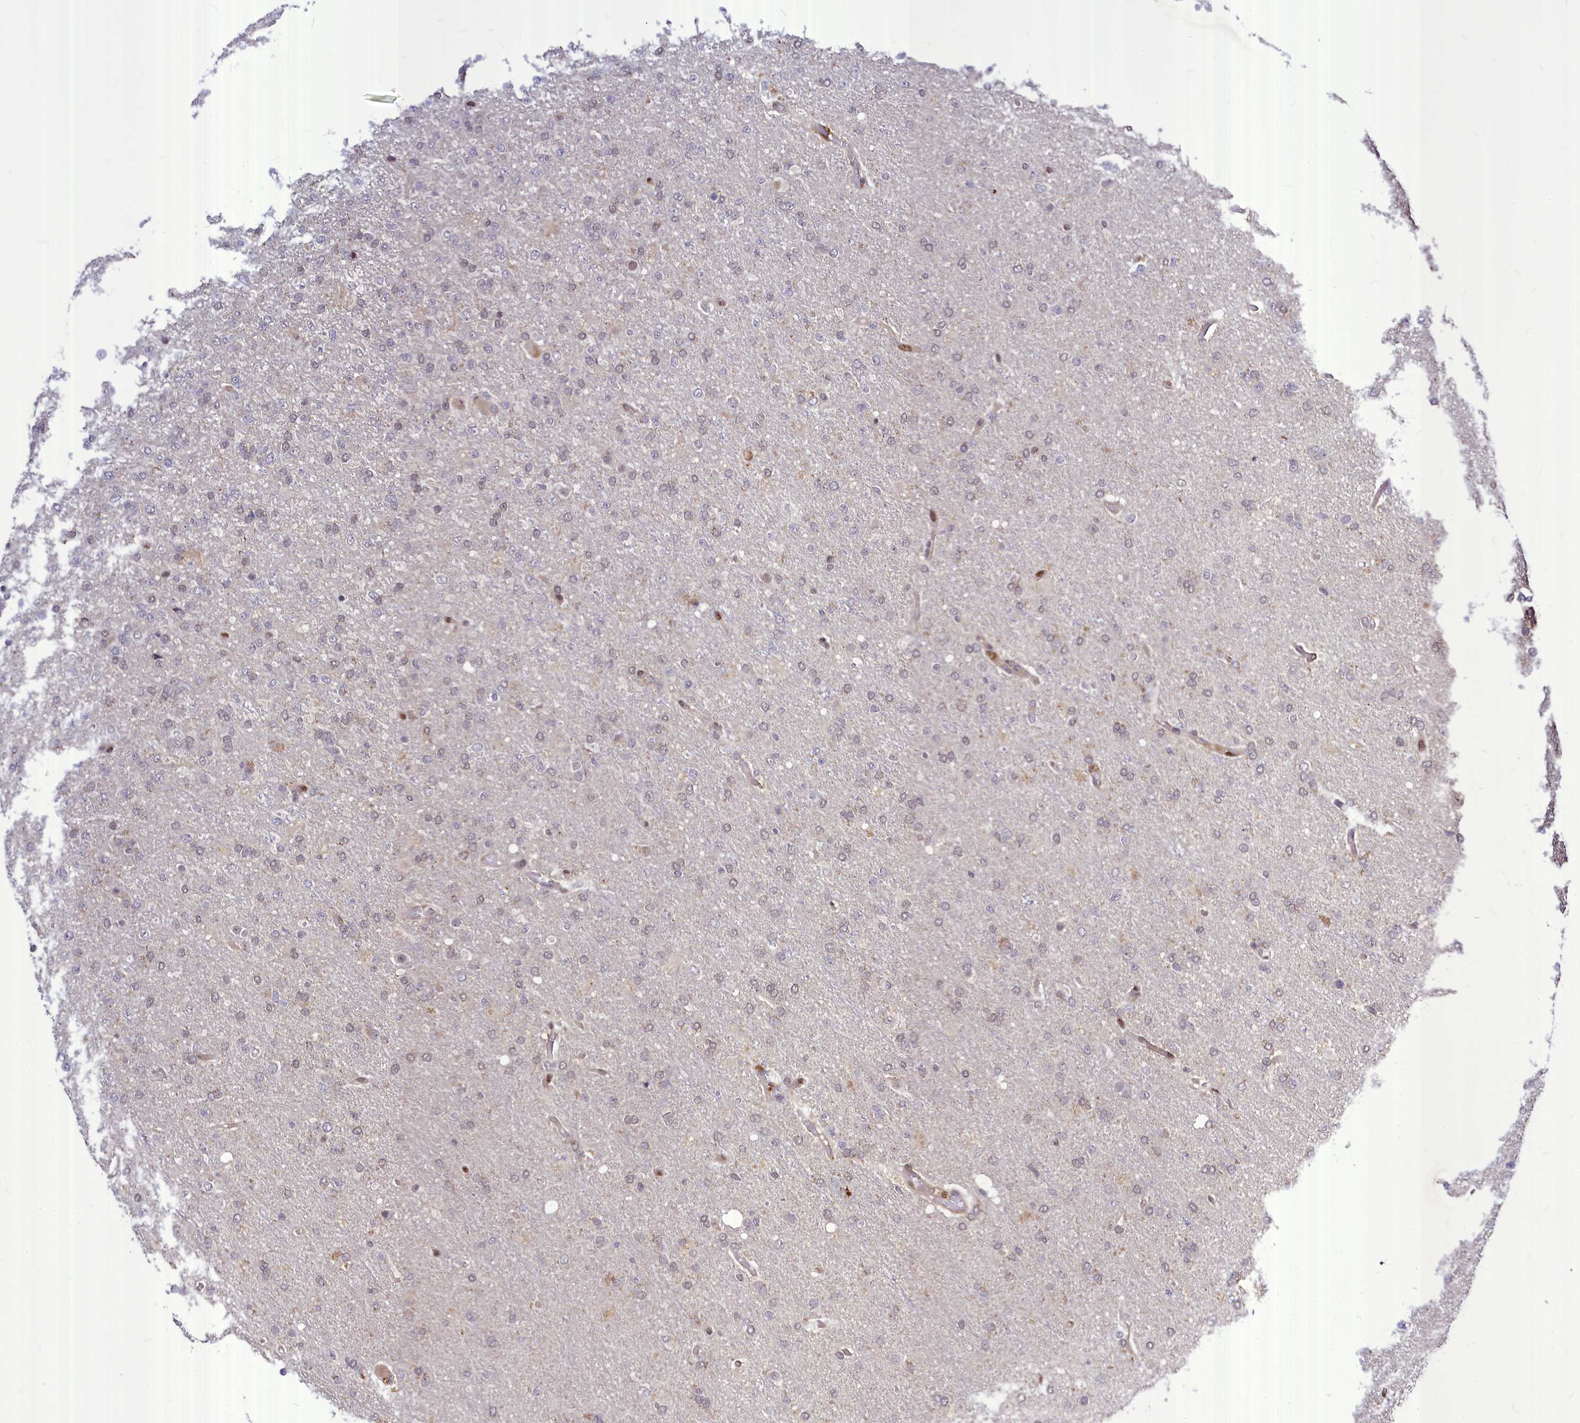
{"staining": {"intensity": "weak", "quantity": "<25%", "location": "nuclear"}, "tissue": "glioma", "cell_type": "Tumor cells", "image_type": "cancer", "snomed": [{"axis": "morphology", "description": "Glioma, malignant, High grade"}, {"axis": "topography", "description": "Brain"}], "caption": "The immunohistochemistry (IHC) photomicrograph has no significant positivity in tumor cells of malignant high-grade glioma tissue.", "gene": "MAML2", "patient": {"sex": "female", "age": 74}}